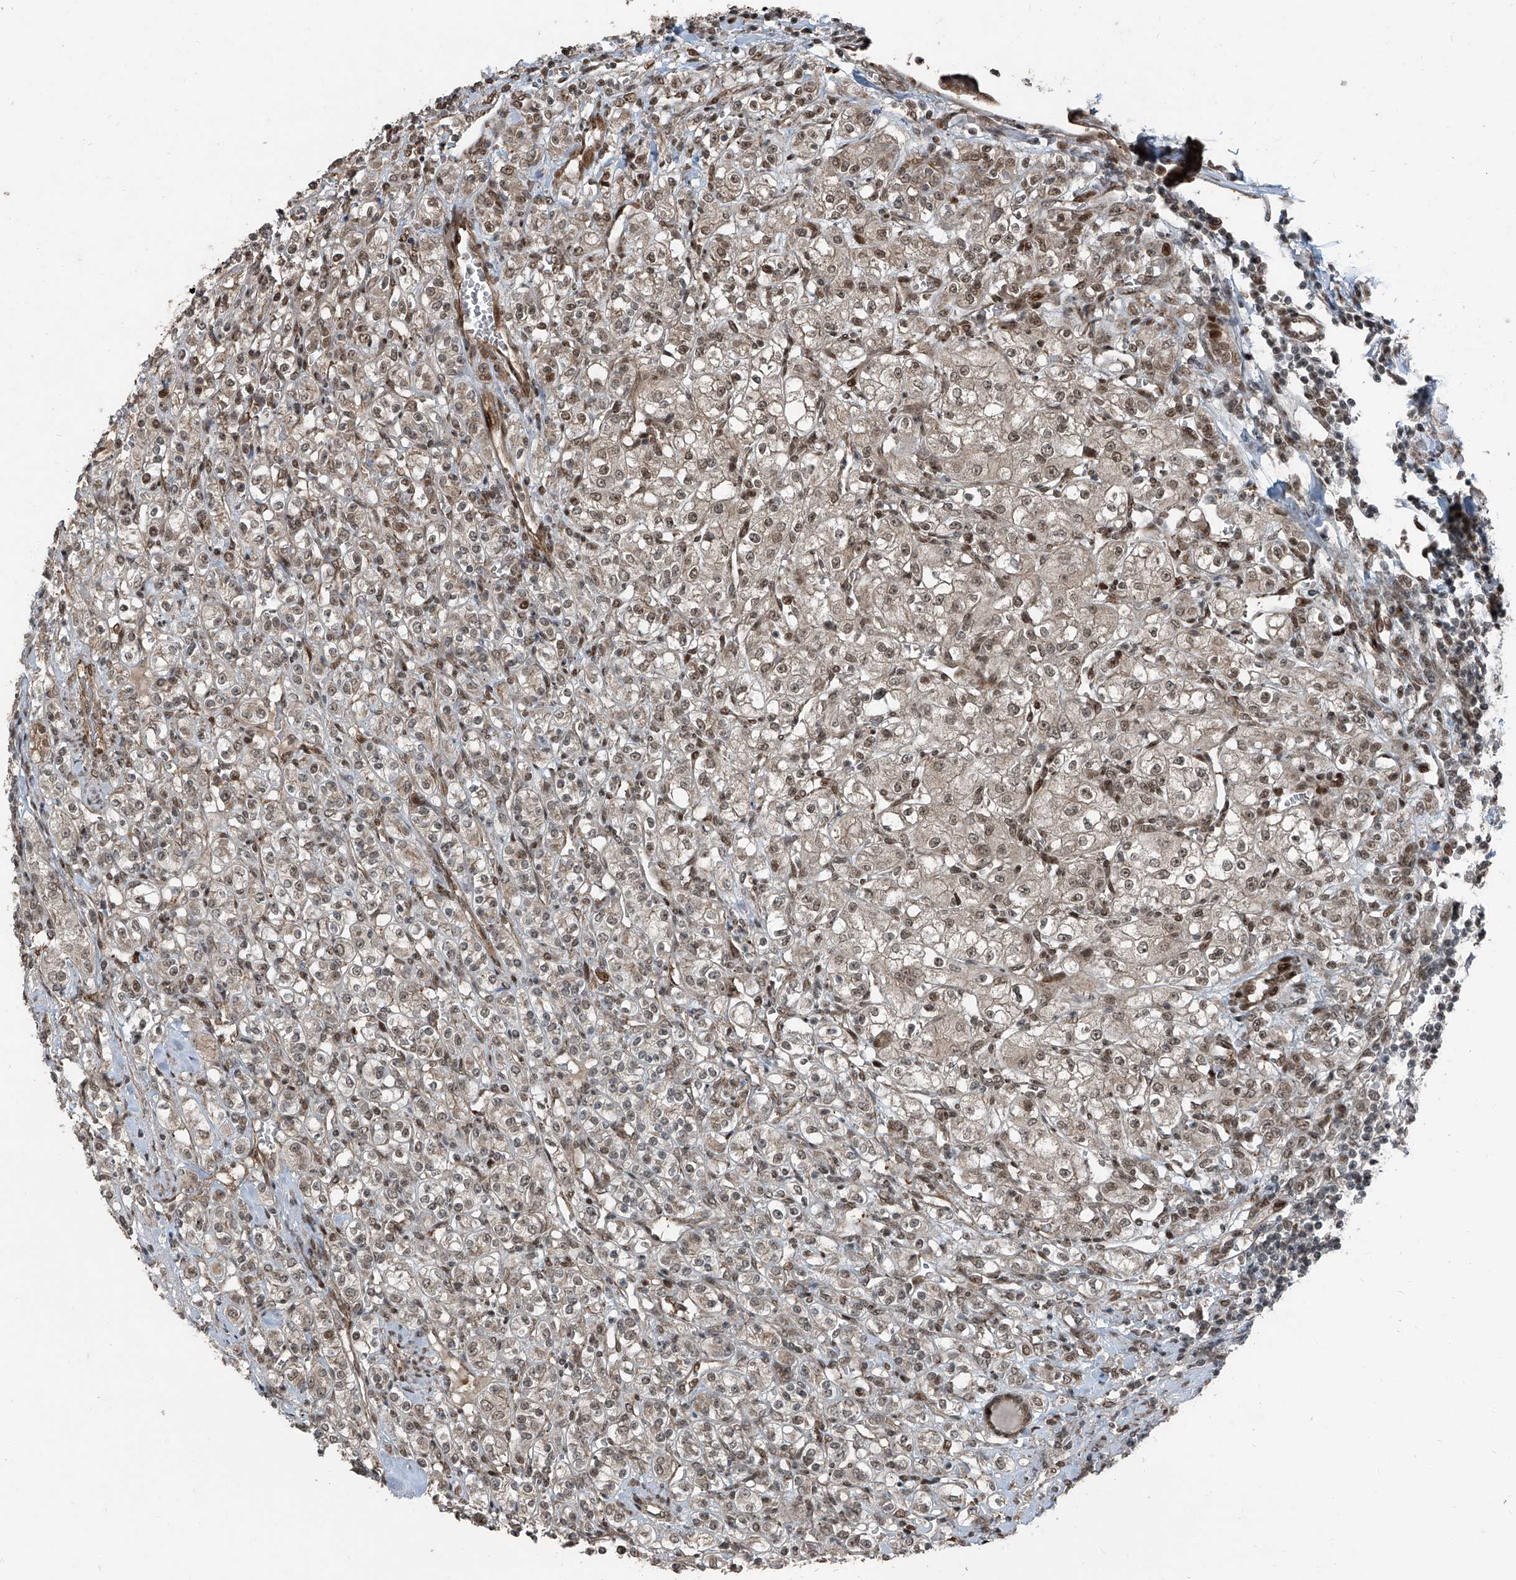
{"staining": {"intensity": "weak", "quantity": ">75%", "location": "nuclear"}, "tissue": "renal cancer", "cell_type": "Tumor cells", "image_type": "cancer", "snomed": [{"axis": "morphology", "description": "Adenocarcinoma, NOS"}, {"axis": "topography", "description": "Kidney"}], "caption": "Human renal cancer stained with a brown dye exhibits weak nuclear positive staining in approximately >75% of tumor cells.", "gene": "ZNF570", "patient": {"sex": "male", "age": 77}}